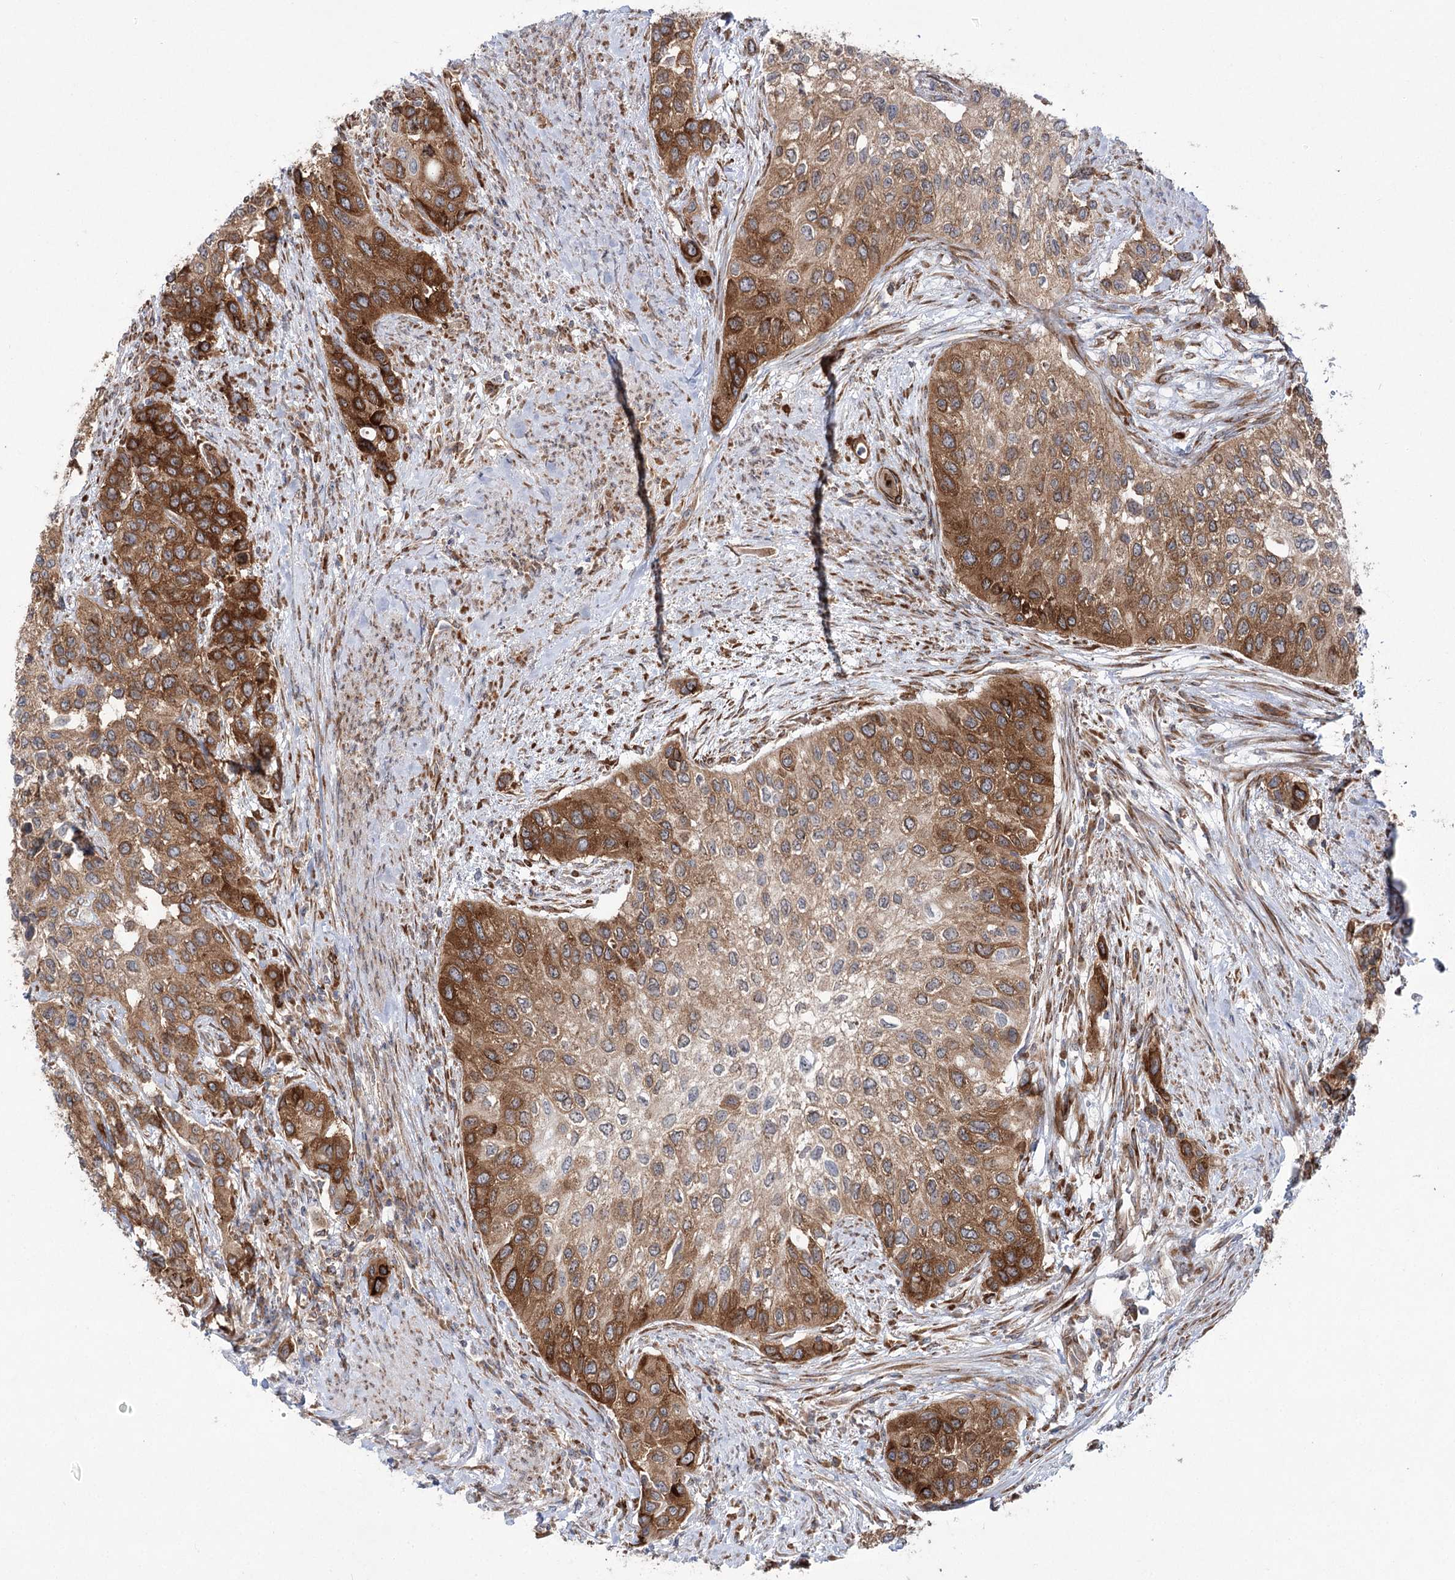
{"staining": {"intensity": "strong", "quantity": "25%-75%", "location": "cytoplasmic/membranous"}, "tissue": "urothelial cancer", "cell_type": "Tumor cells", "image_type": "cancer", "snomed": [{"axis": "morphology", "description": "Normal tissue, NOS"}, {"axis": "morphology", "description": "Urothelial carcinoma, High grade"}, {"axis": "topography", "description": "Vascular tissue"}, {"axis": "topography", "description": "Urinary bladder"}], "caption": "Immunohistochemistry (IHC) (DAB (3,3'-diaminobenzidine)) staining of urothelial cancer shows strong cytoplasmic/membranous protein staining in approximately 25%-75% of tumor cells.", "gene": "VWA2", "patient": {"sex": "female", "age": 56}}